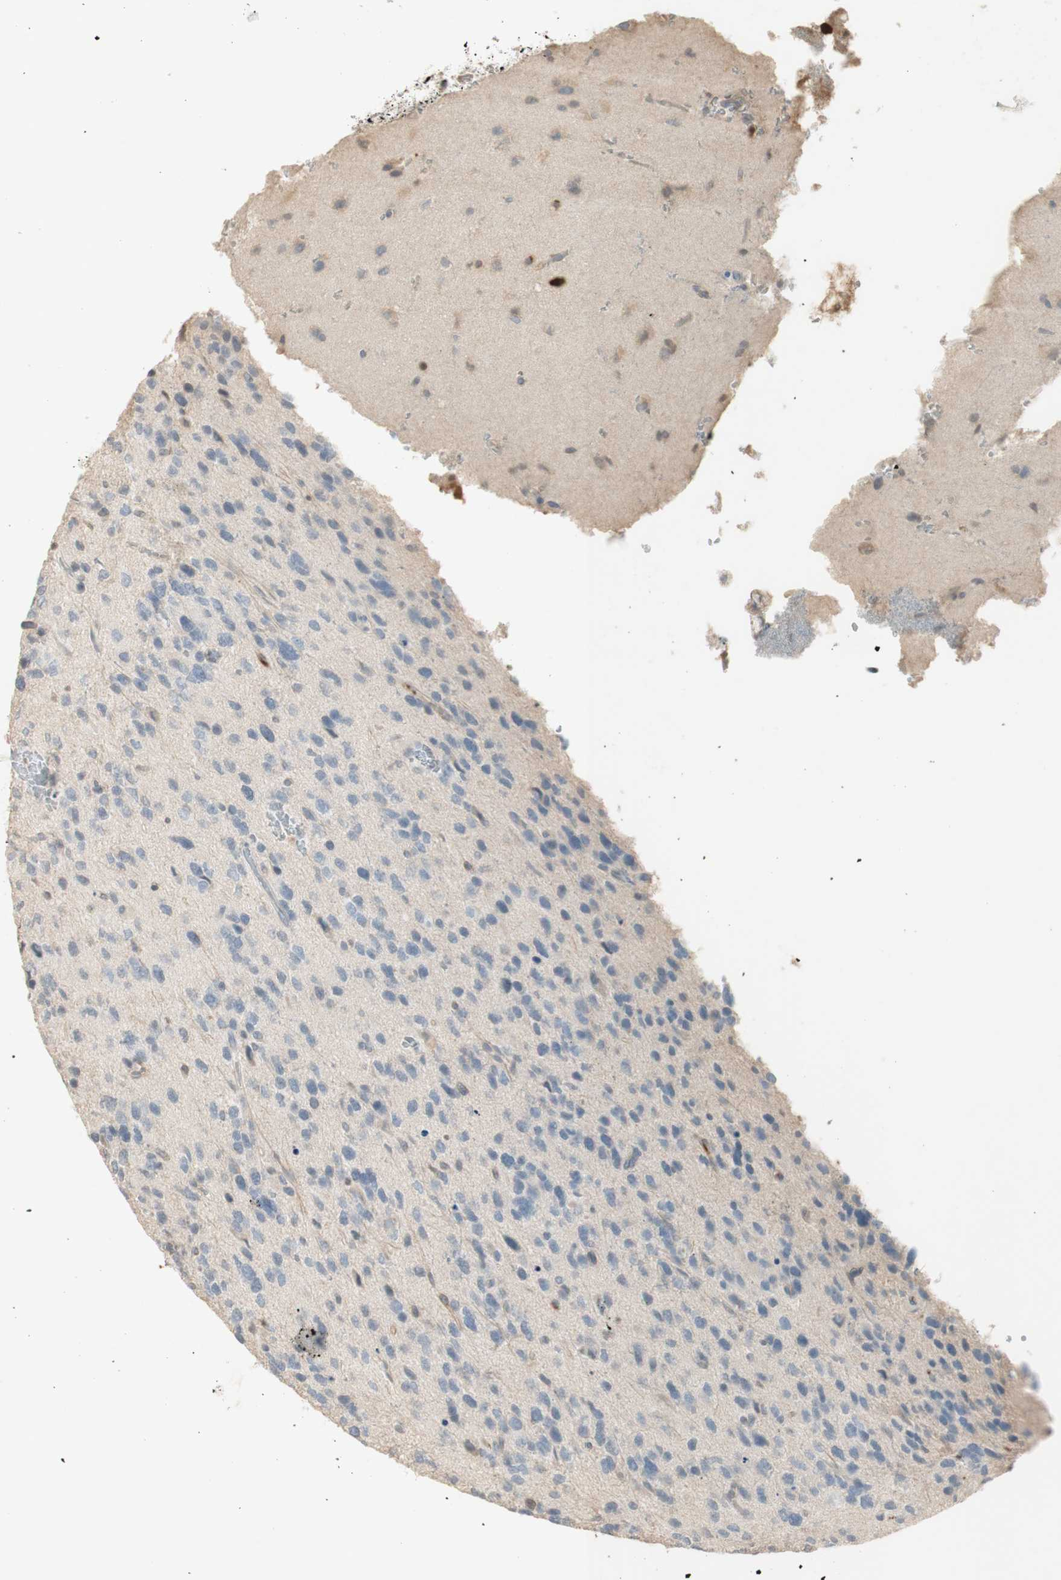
{"staining": {"intensity": "weak", "quantity": "25%-75%", "location": "cytoplasmic/membranous"}, "tissue": "glioma", "cell_type": "Tumor cells", "image_type": "cancer", "snomed": [{"axis": "morphology", "description": "Glioma, malignant, High grade"}, {"axis": "topography", "description": "Brain"}], "caption": "IHC of human glioma reveals low levels of weak cytoplasmic/membranous expression in about 25%-75% of tumor cells.", "gene": "NID1", "patient": {"sex": "female", "age": 58}}